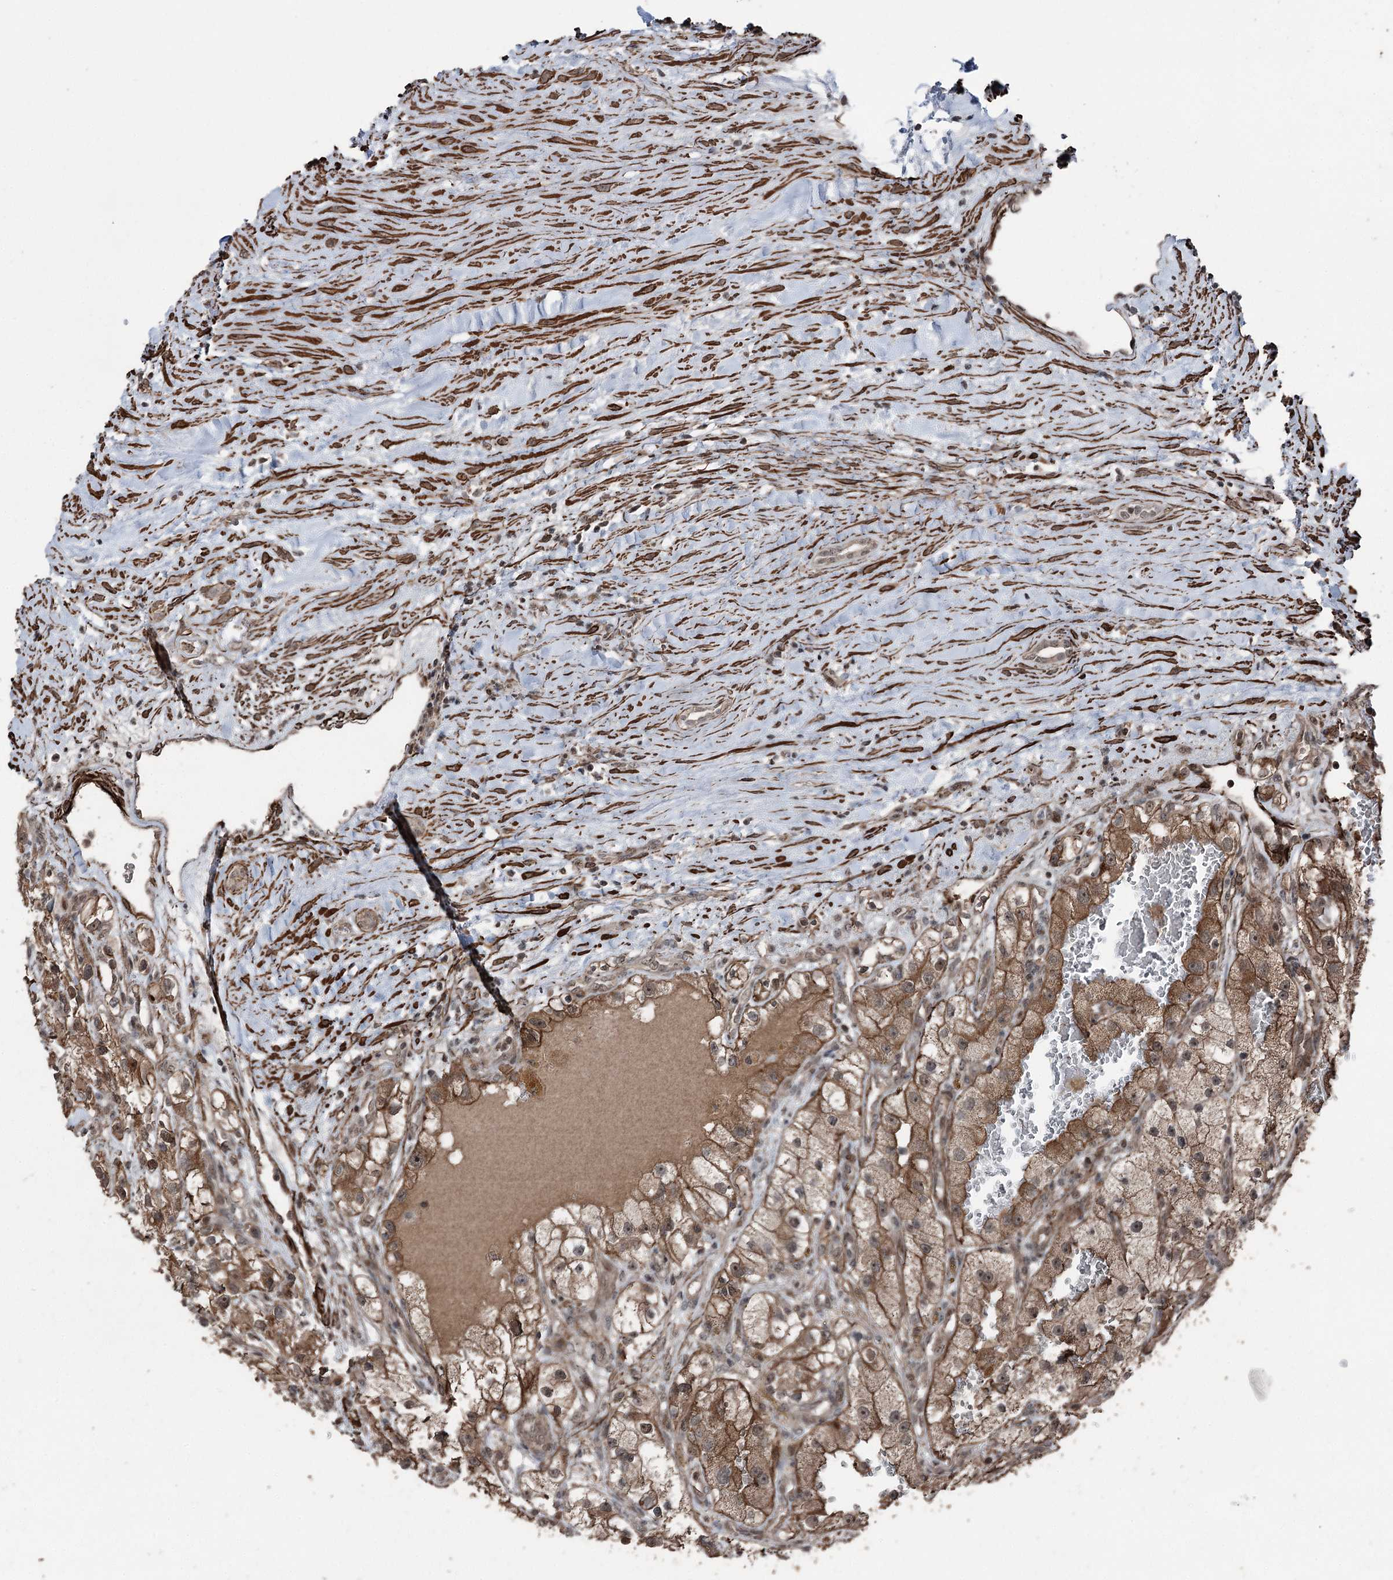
{"staining": {"intensity": "moderate", "quantity": ">75%", "location": "cytoplasmic/membranous"}, "tissue": "renal cancer", "cell_type": "Tumor cells", "image_type": "cancer", "snomed": [{"axis": "morphology", "description": "Adenocarcinoma, NOS"}, {"axis": "topography", "description": "Kidney"}], "caption": "An image showing moderate cytoplasmic/membranous expression in about >75% of tumor cells in renal adenocarcinoma, as visualized by brown immunohistochemical staining.", "gene": "CCDC82", "patient": {"sex": "female", "age": 57}}